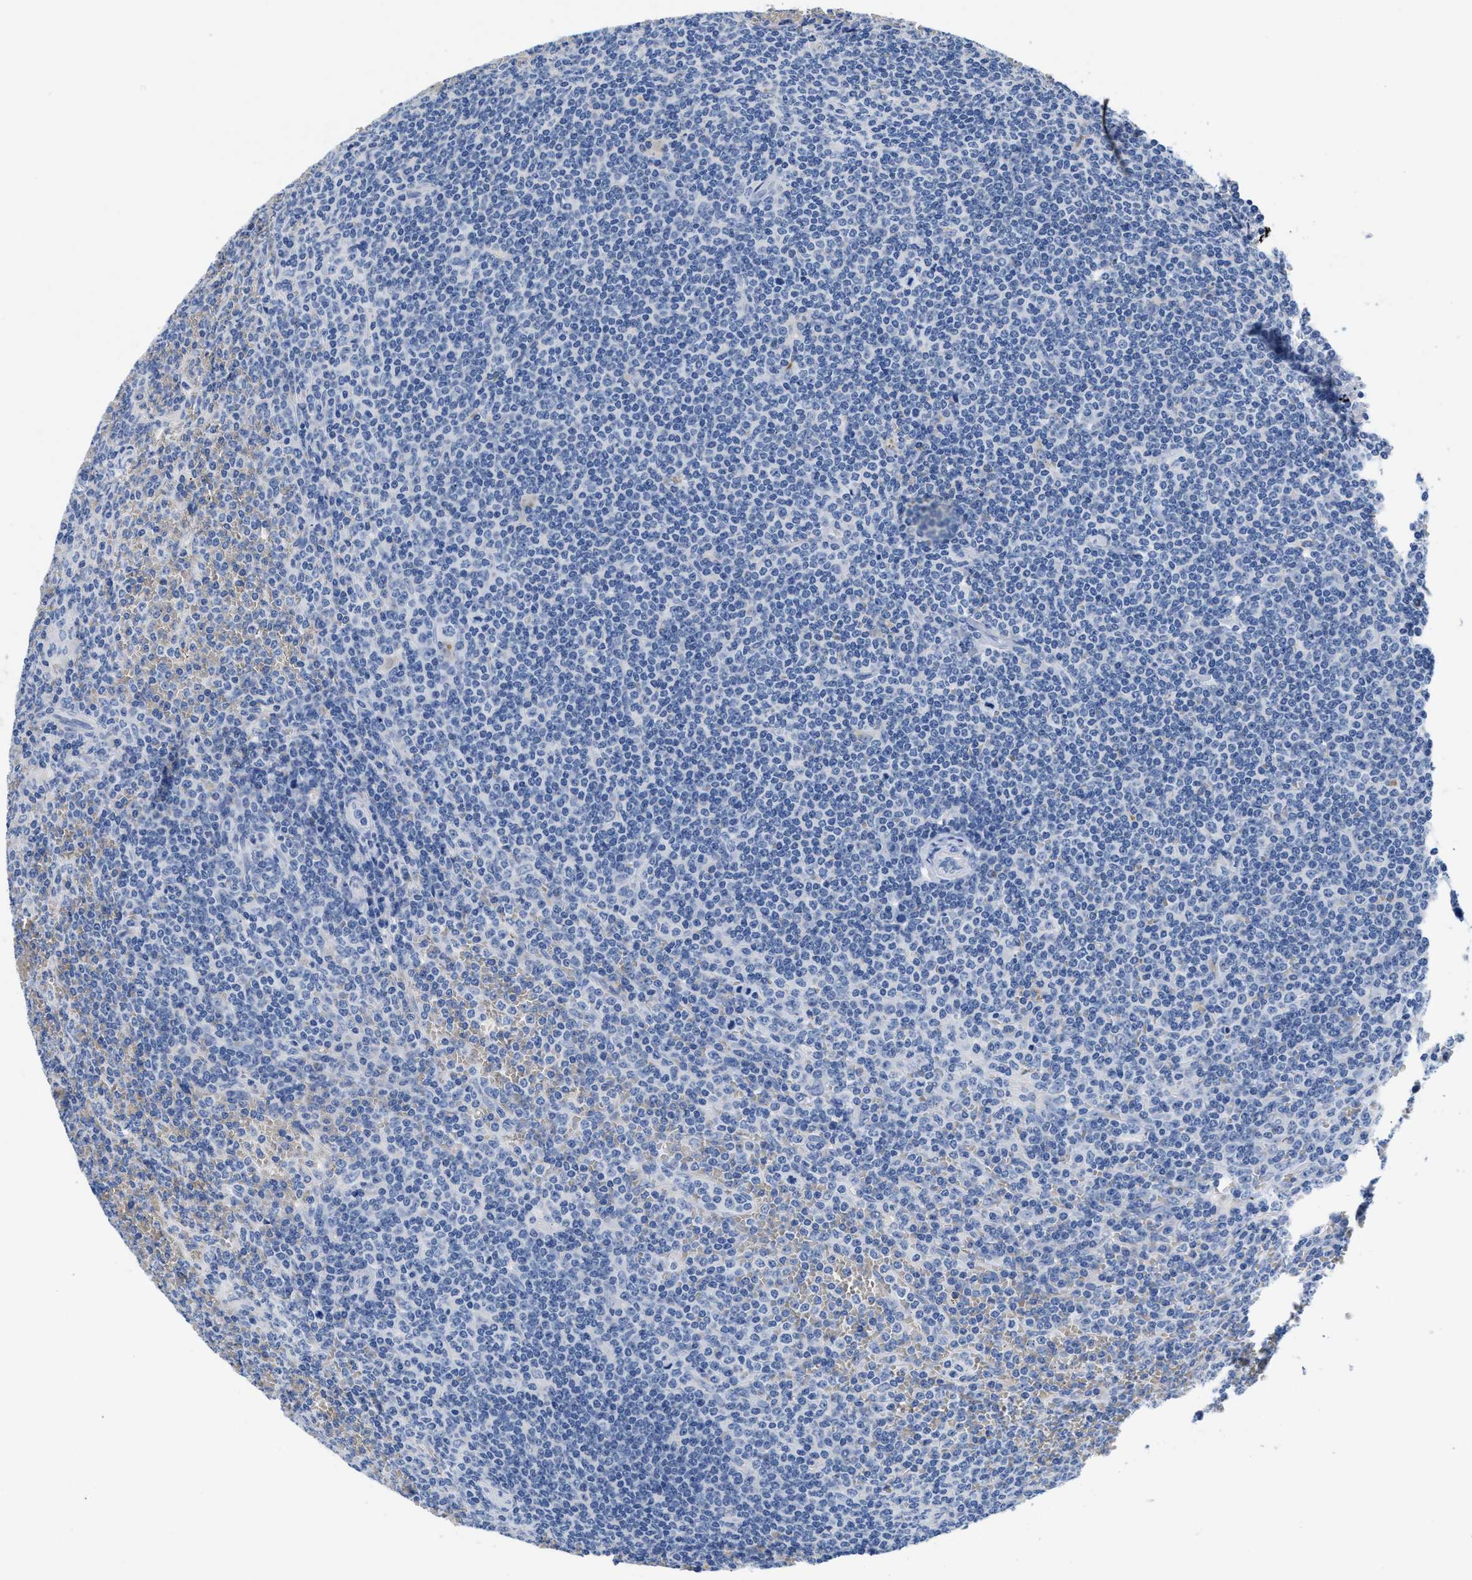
{"staining": {"intensity": "negative", "quantity": "none", "location": "none"}, "tissue": "lymphoma", "cell_type": "Tumor cells", "image_type": "cancer", "snomed": [{"axis": "morphology", "description": "Malignant lymphoma, non-Hodgkin's type, Low grade"}, {"axis": "topography", "description": "Spleen"}], "caption": "High power microscopy micrograph of an immunohistochemistry (IHC) histopathology image of lymphoma, revealing no significant staining in tumor cells.", "gene": "SLFN13", "patient": {"sex": "female", "age": 19}}